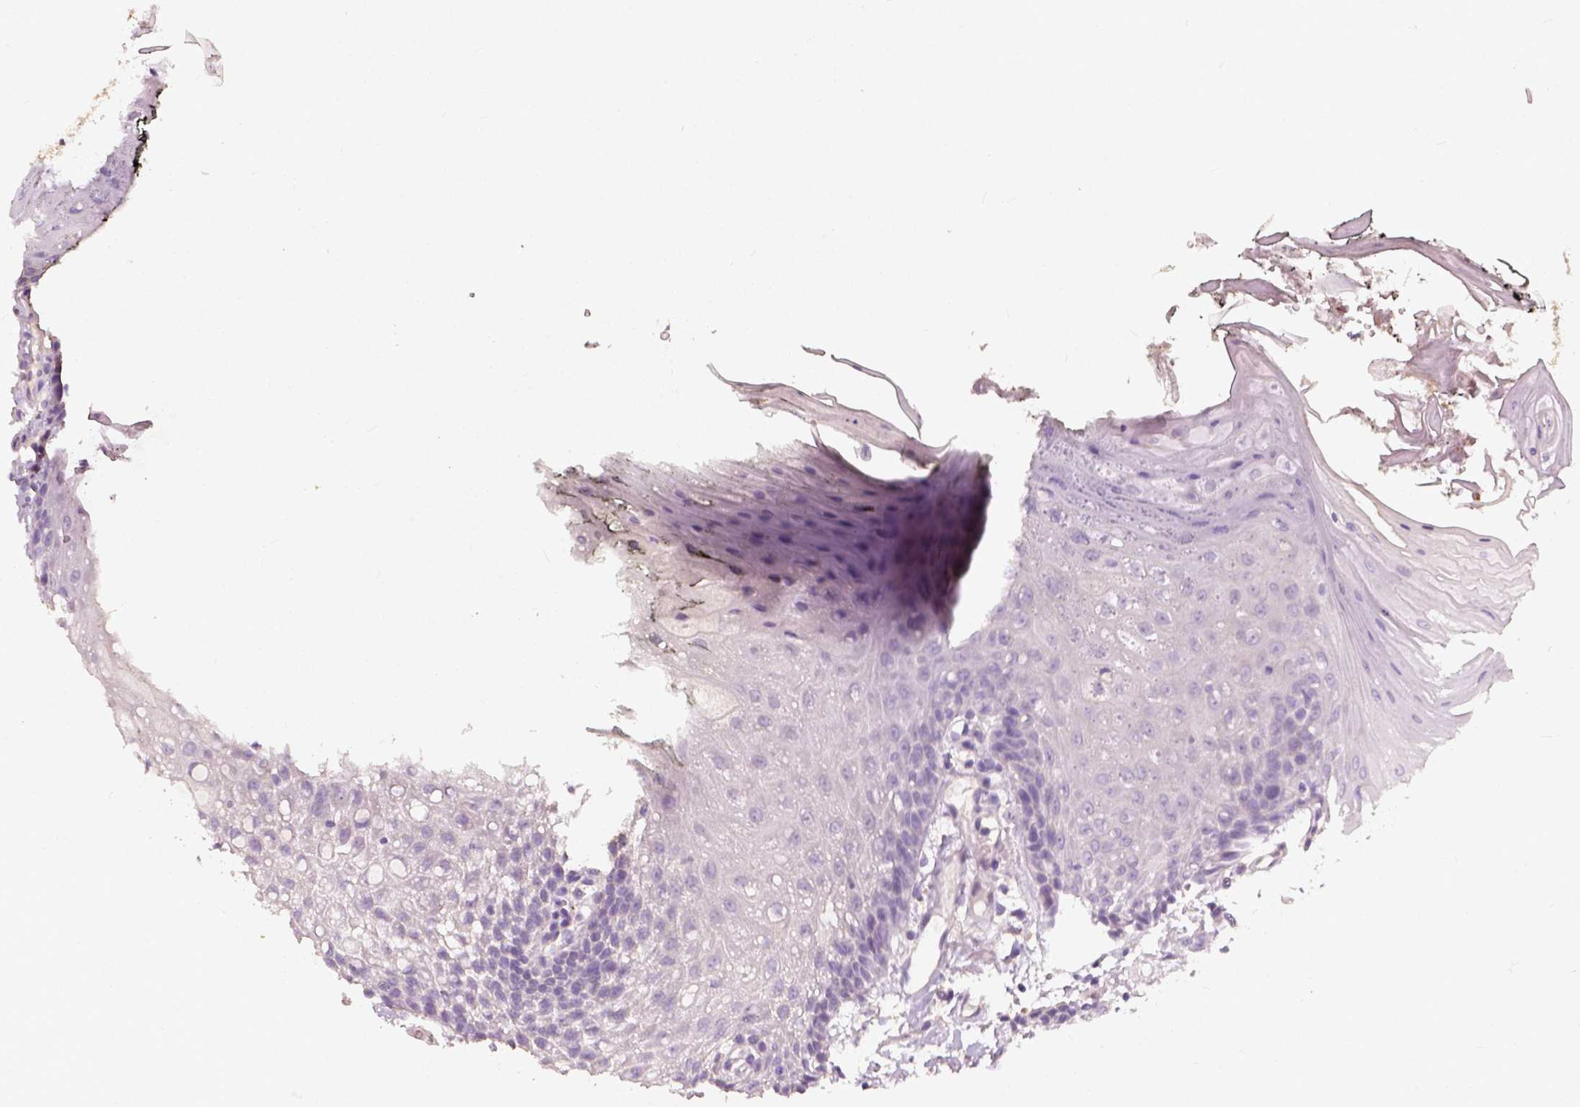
{"staining": {"intensity": "negative", "quantity": "none", "location": "none"}, "tissue": "oral mucosa", "cell_type": "Squamous epithelial cells", "image_type": "normal", "snomed": [{"axis": "morphology", "description": "Normal tissue, NOS"}, {"axis": "morphology", "description": "Squamous cell carcinoma, NOS"}, {"axis": "topography", "description": "Oral tissue"}, {"axis": "topography", "description": "Head-Neck"}], "caption": "Immunohistochemical staining of normal oral mucosa shows no significant positivity in squamous epithelial cells.", "gene": "DHCR24", "patient": {"sex": "male", "age": 69}}